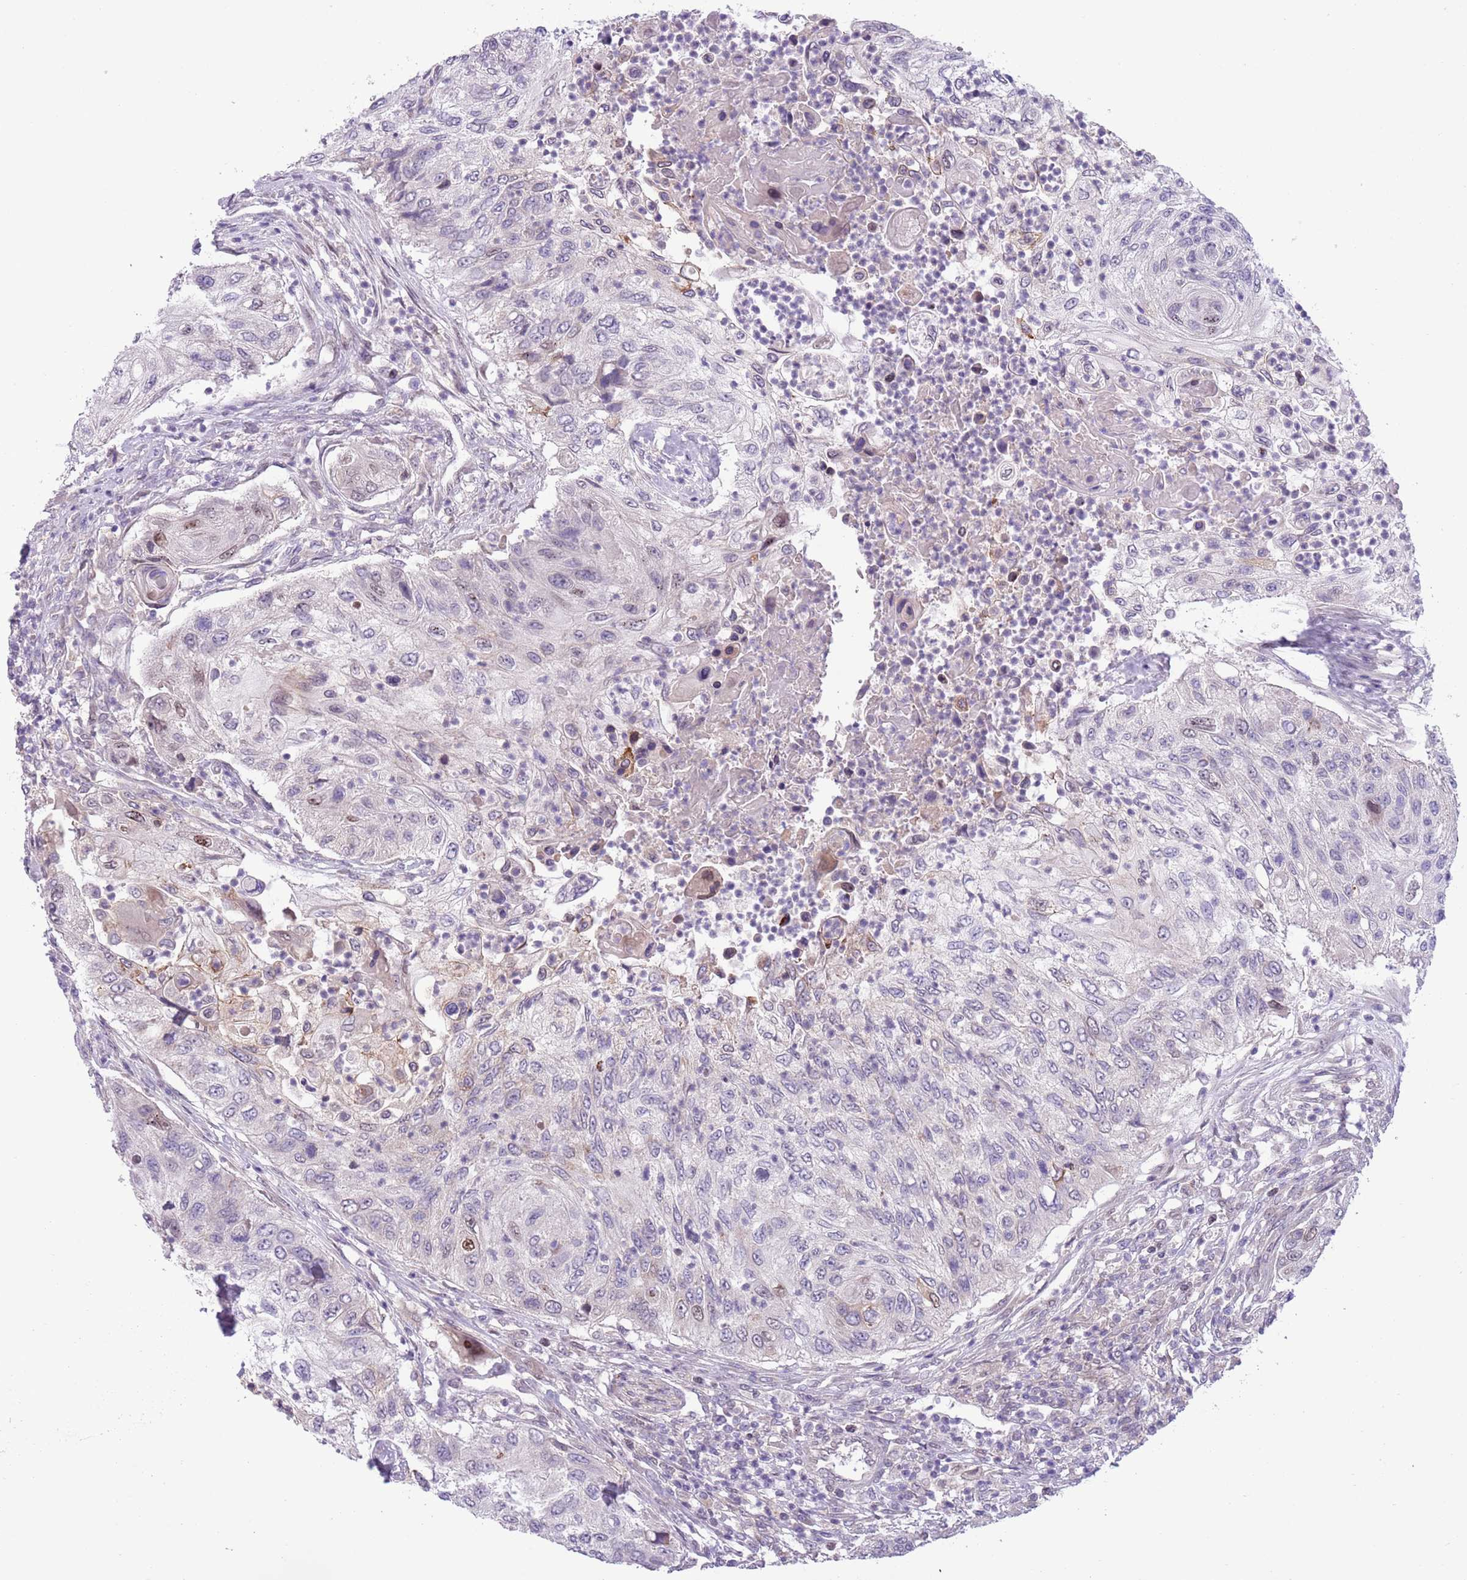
{"staining": {"intensity": "weak", "quantity": "<25%", "location": "nuclear"}, "tissue": "urothelial cancer", "cell_type": "Tumor cells", "image_type": "cancer", "snomed": [{"axis": "morphology", "description": "Urothelial carcinoma, High grade"}, {"axis": "topography", "description": "Urinary bladder"}], "caption": "This photomicrograph is of high-grade urothelial carcinoma stained with immunohistochemistry to label a protein in brown with the nuclei are counter-stained blue. There is no expression in tumor cells.", "gene": "CCND2", "patient": {"sex": "female", "age": 60}}